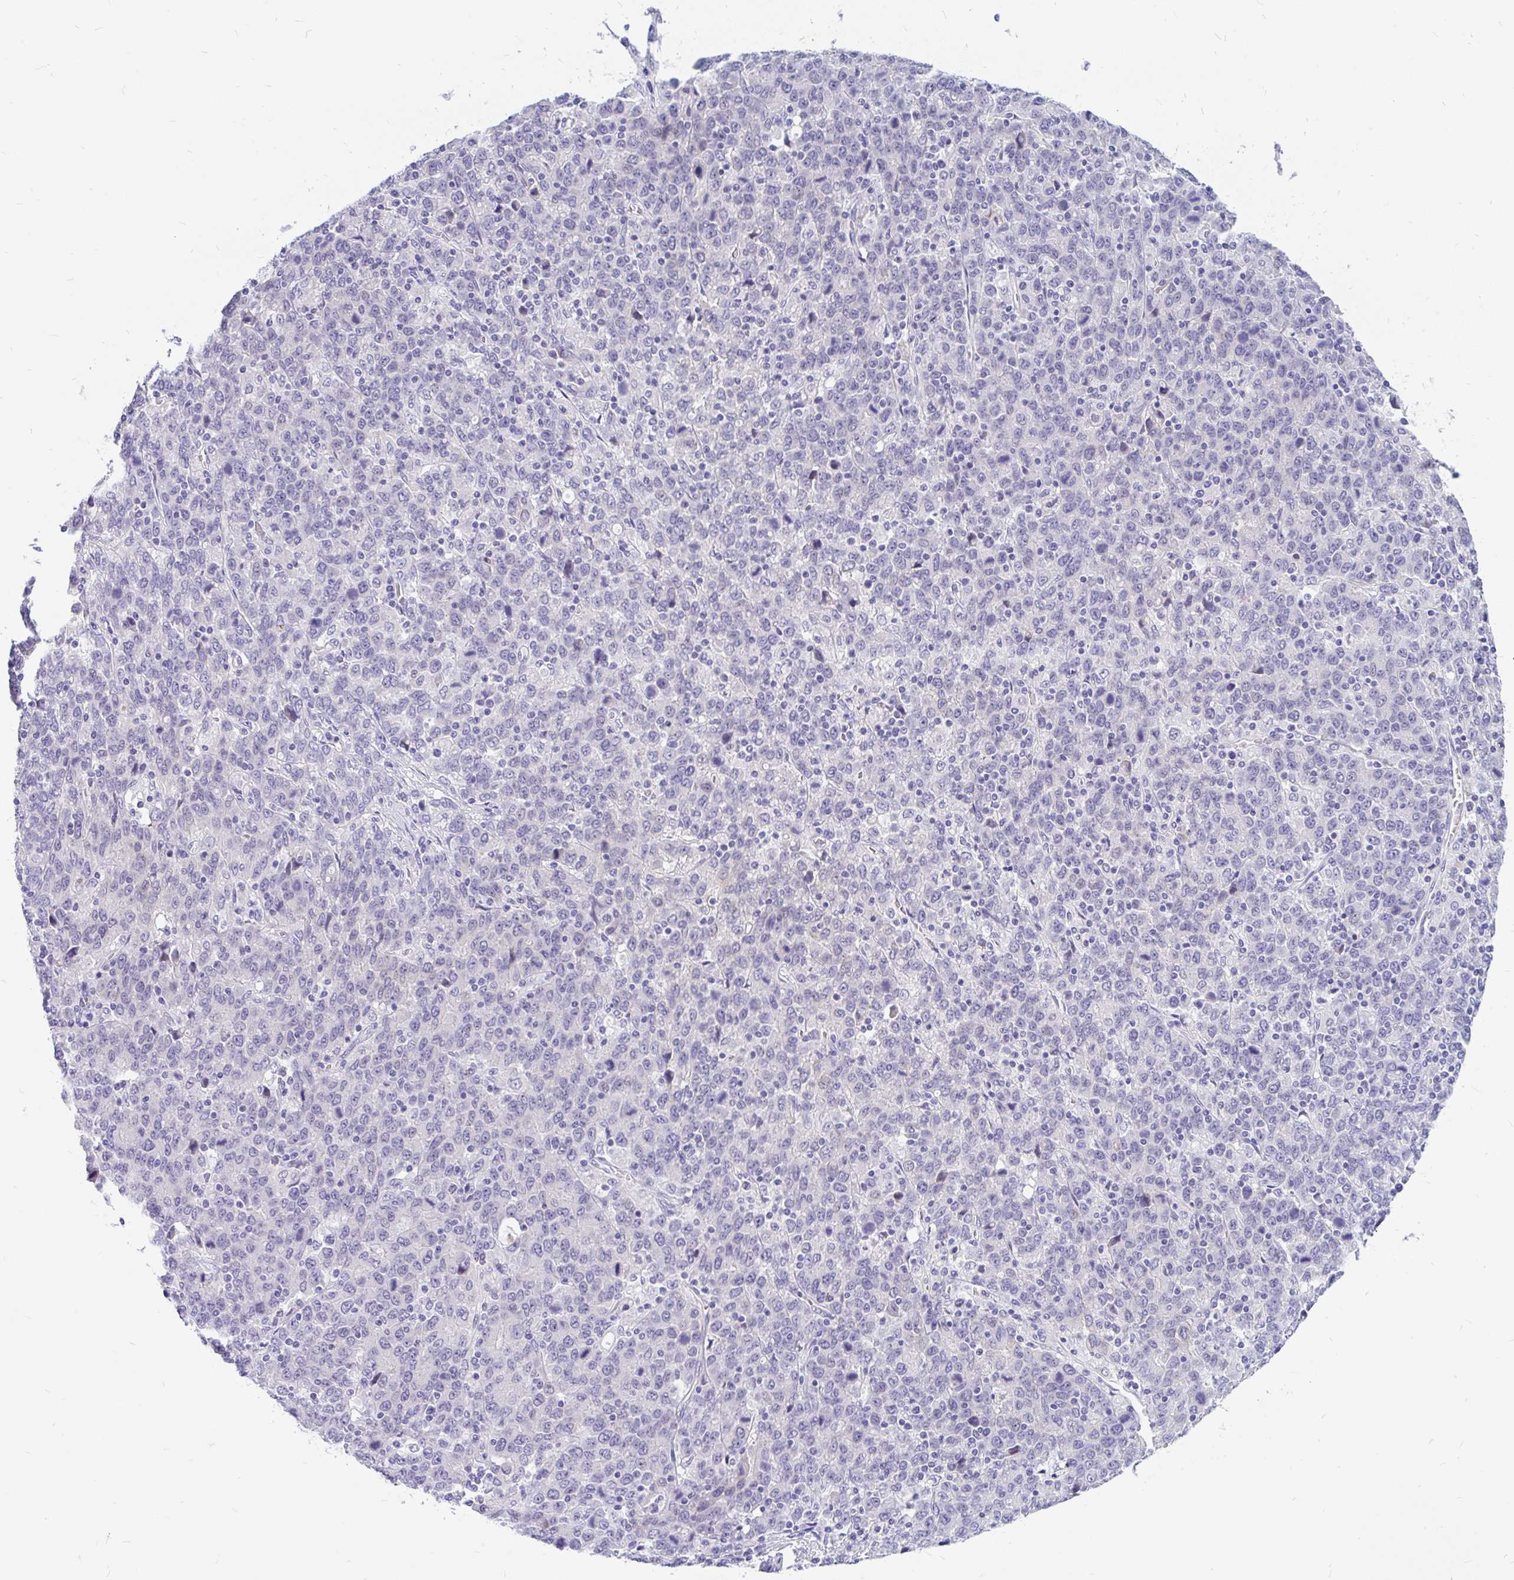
{"staining": {"intensity": "negative", "quantity": "none", "location": "none"}, "tissue": "stomach cancer", "cell_type": "Tumor cells", "image_type": "cancer", "snomed": [{"axis": "morphology", "description": "Adenocarcinoma, NOS"}, {"axis": "topography", "description": "Stomach, upper"}], "caption": "Human stomach cancer stained for a protein using IHC shows no staining in tumor cells.", "gene": "KIAA2013", "patient": {"sex": "male", "age": 69}}